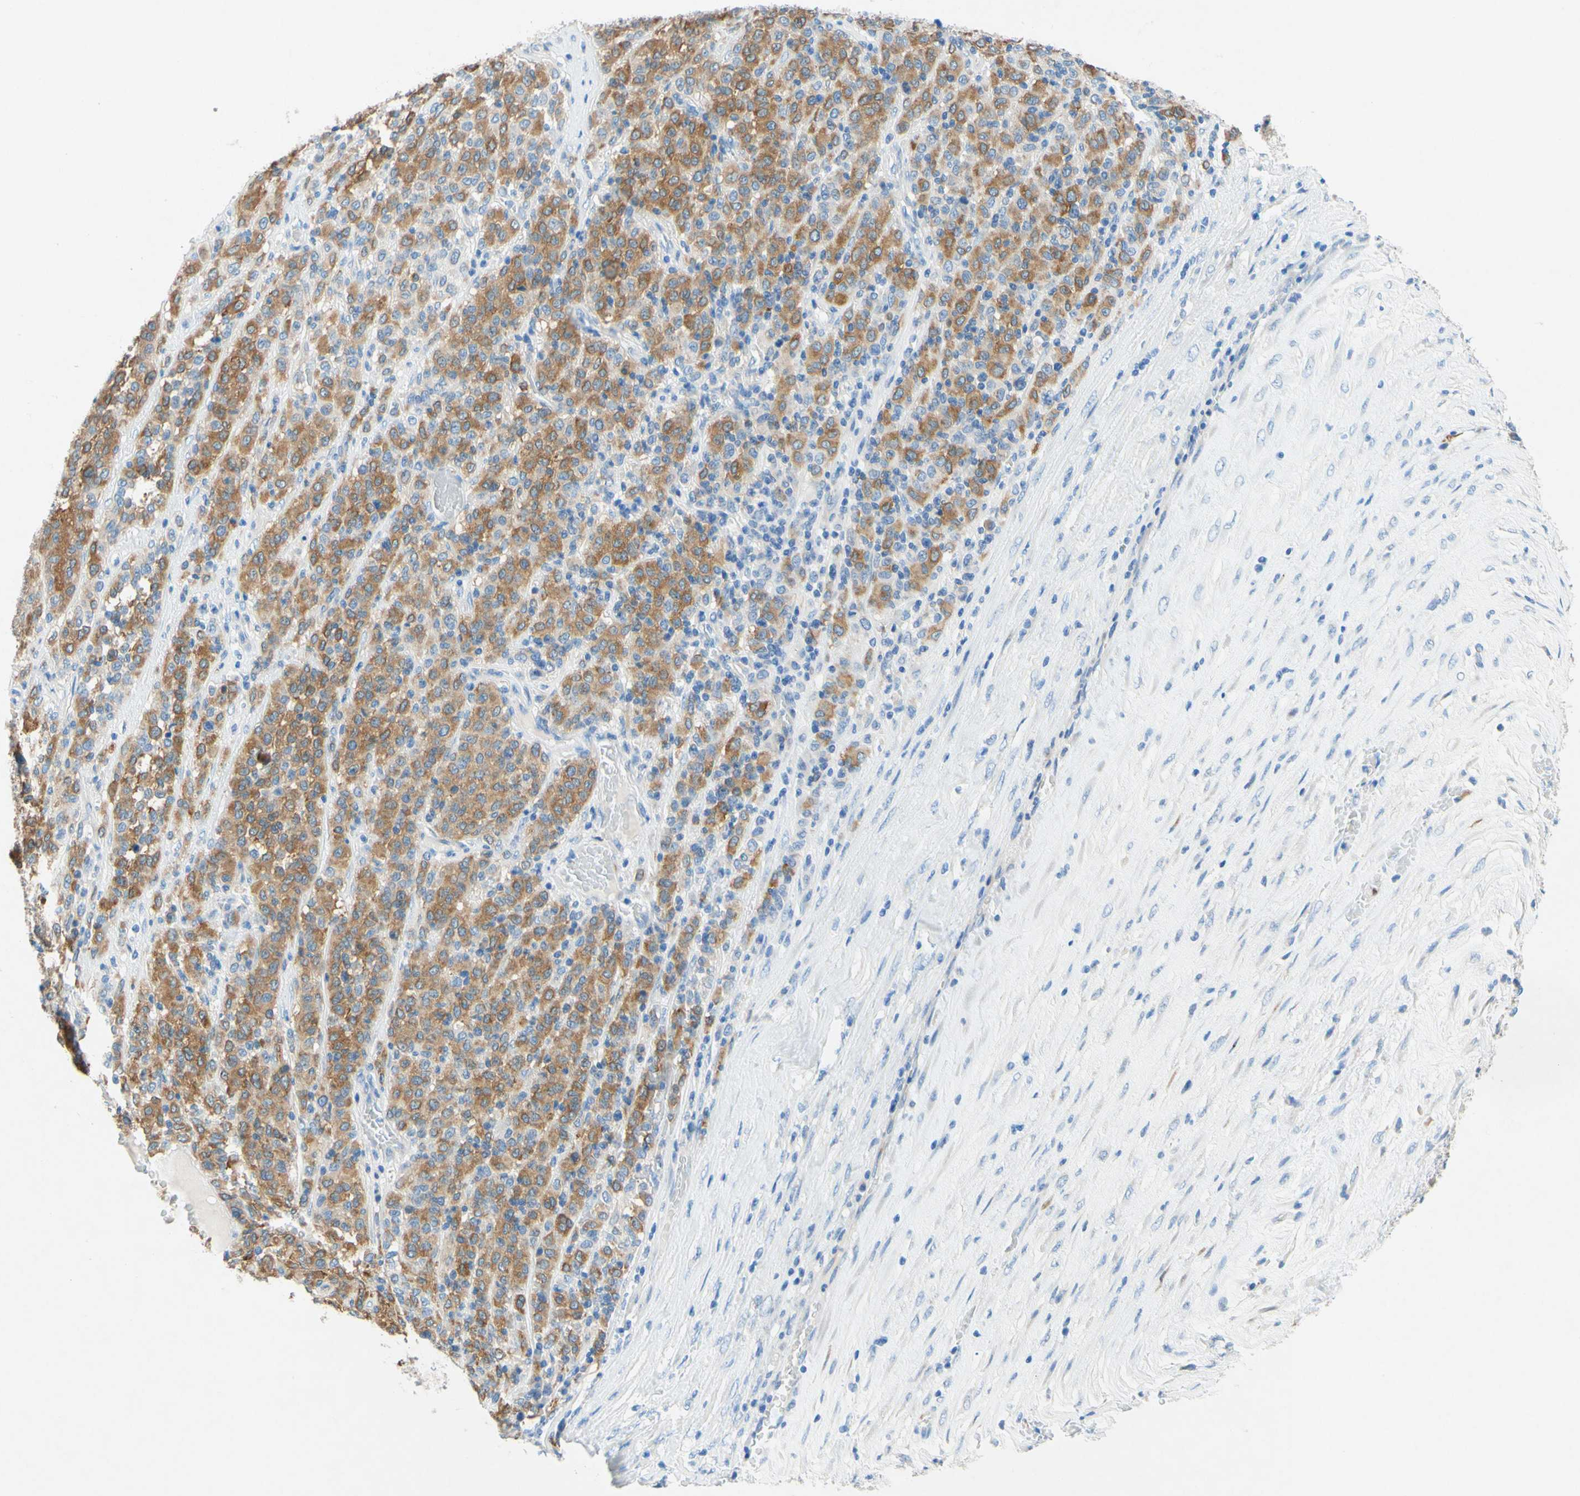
{"staining": {"intensity": "moderate", "quantity": ">75%", "location": "cytoplasmic/membranous"}, "tissue": "melanoma", "cell_type": "Tumor cells", "image_type": "cancer", "snomed": [{"axis": "morphology", "description": "Malignant melanoma, Metastatic site"}, {"axis": "topography", "description": "Pancreas"}], "caption": "Melanoma was stained to show a protein in brown. There is medium levels of moderate cytoplasmic/membranous staining in about >75% of tumor cells.", "gene": "SLC46A1", "patient": {"sex": "female", "age": 30}}